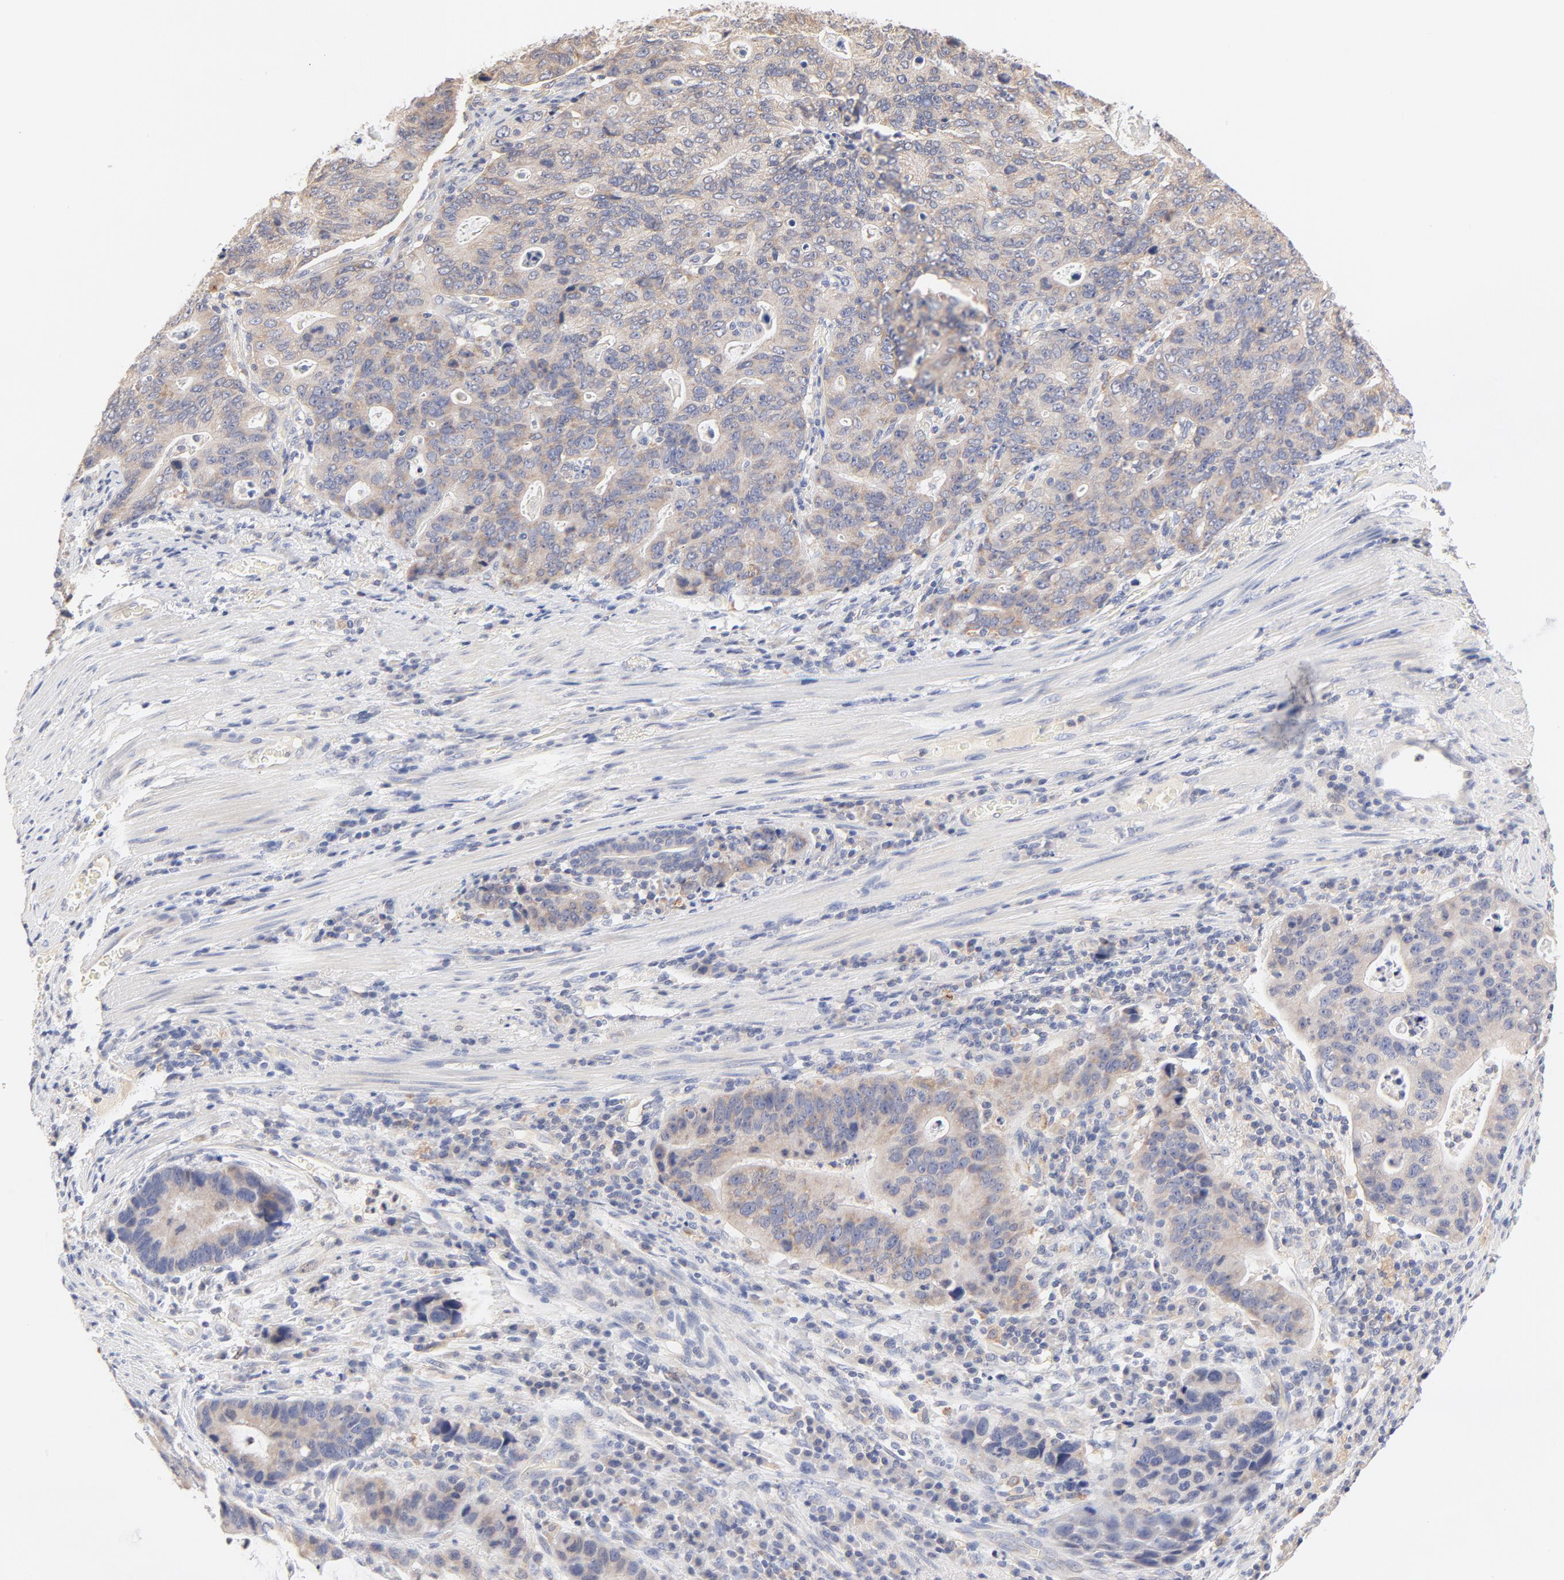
{"staining": {"intensity": "weak", "quantity": ">75%", "location": "cytoplasmic/membranous"}, "tissue": "stomach cancer", "cell_type": "Tumor cells", "image_type": "cancer", "snomed": [{"axis": "morphology", "description": "Adenocarcinoma, NOS"}, {"axis": "topography", "description": "Esophagus"}, {"axis": "topography", "description": "Stomach"}], "caption": "Weak cytoplasmic/membranous staining is identified in about >75% of tumor cells in stomach cancer.", "gene": "MTERF2", "patient": {"sex": "male", "age": 74}}